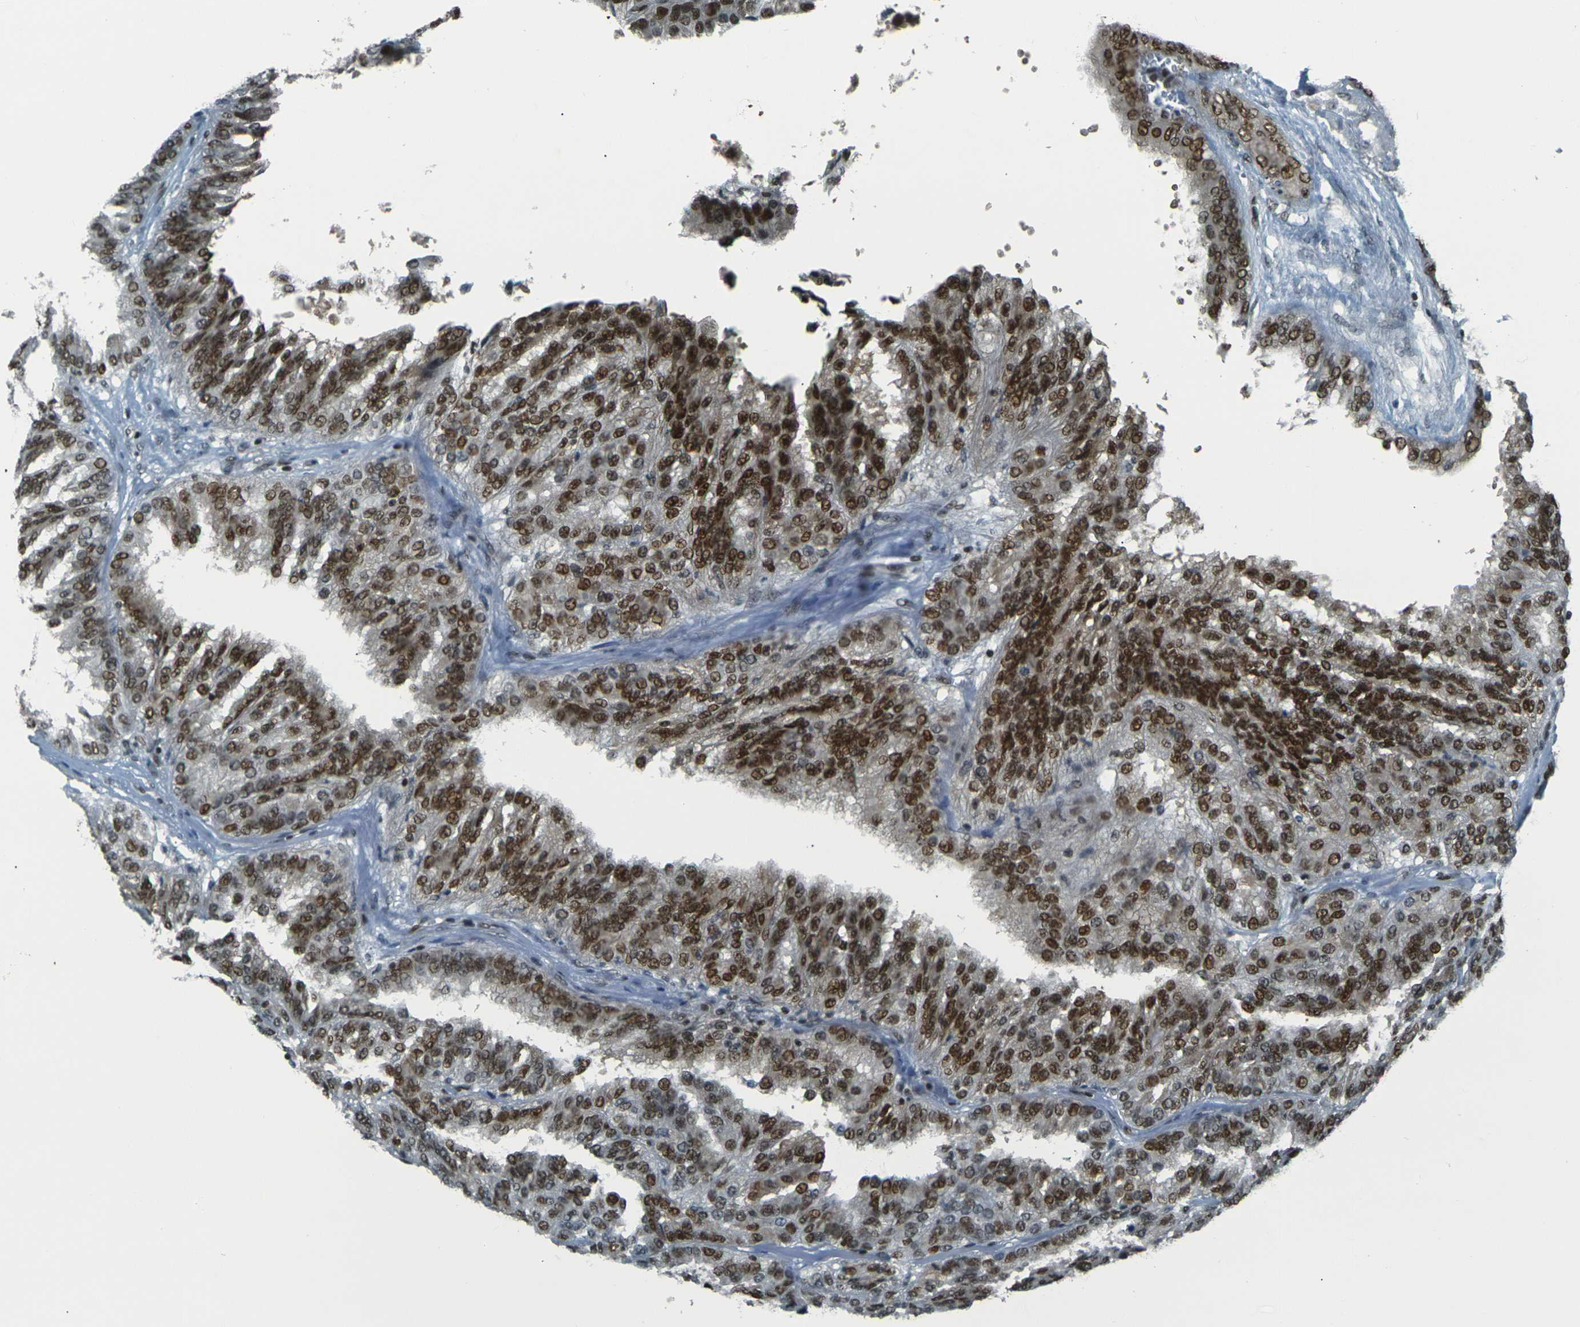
{"staining": {"intensity": "strong", "quantity": "25%-75%", "location": "nuclear"}, "tissue": "renal cancer", "cell_type": "Tumor cells", "image_type": "cancer", "snomed": [{"axis": "morphology", "description": "Adenocarcinoma, NOS"}, {"axis": "topography", "description": "Kidney"}], "caption": "The immunohistochemical stain highlights strong nuclear expression in tumor cells of renal cancer (adenocarcinoma) tissue. (DAB (3,3'-diaminobenzidine) IHC, brown staining for protein, blue staining for nuclei).", "gene": "NHEJ1", "patient": {"sex": "male", "age": 46}}